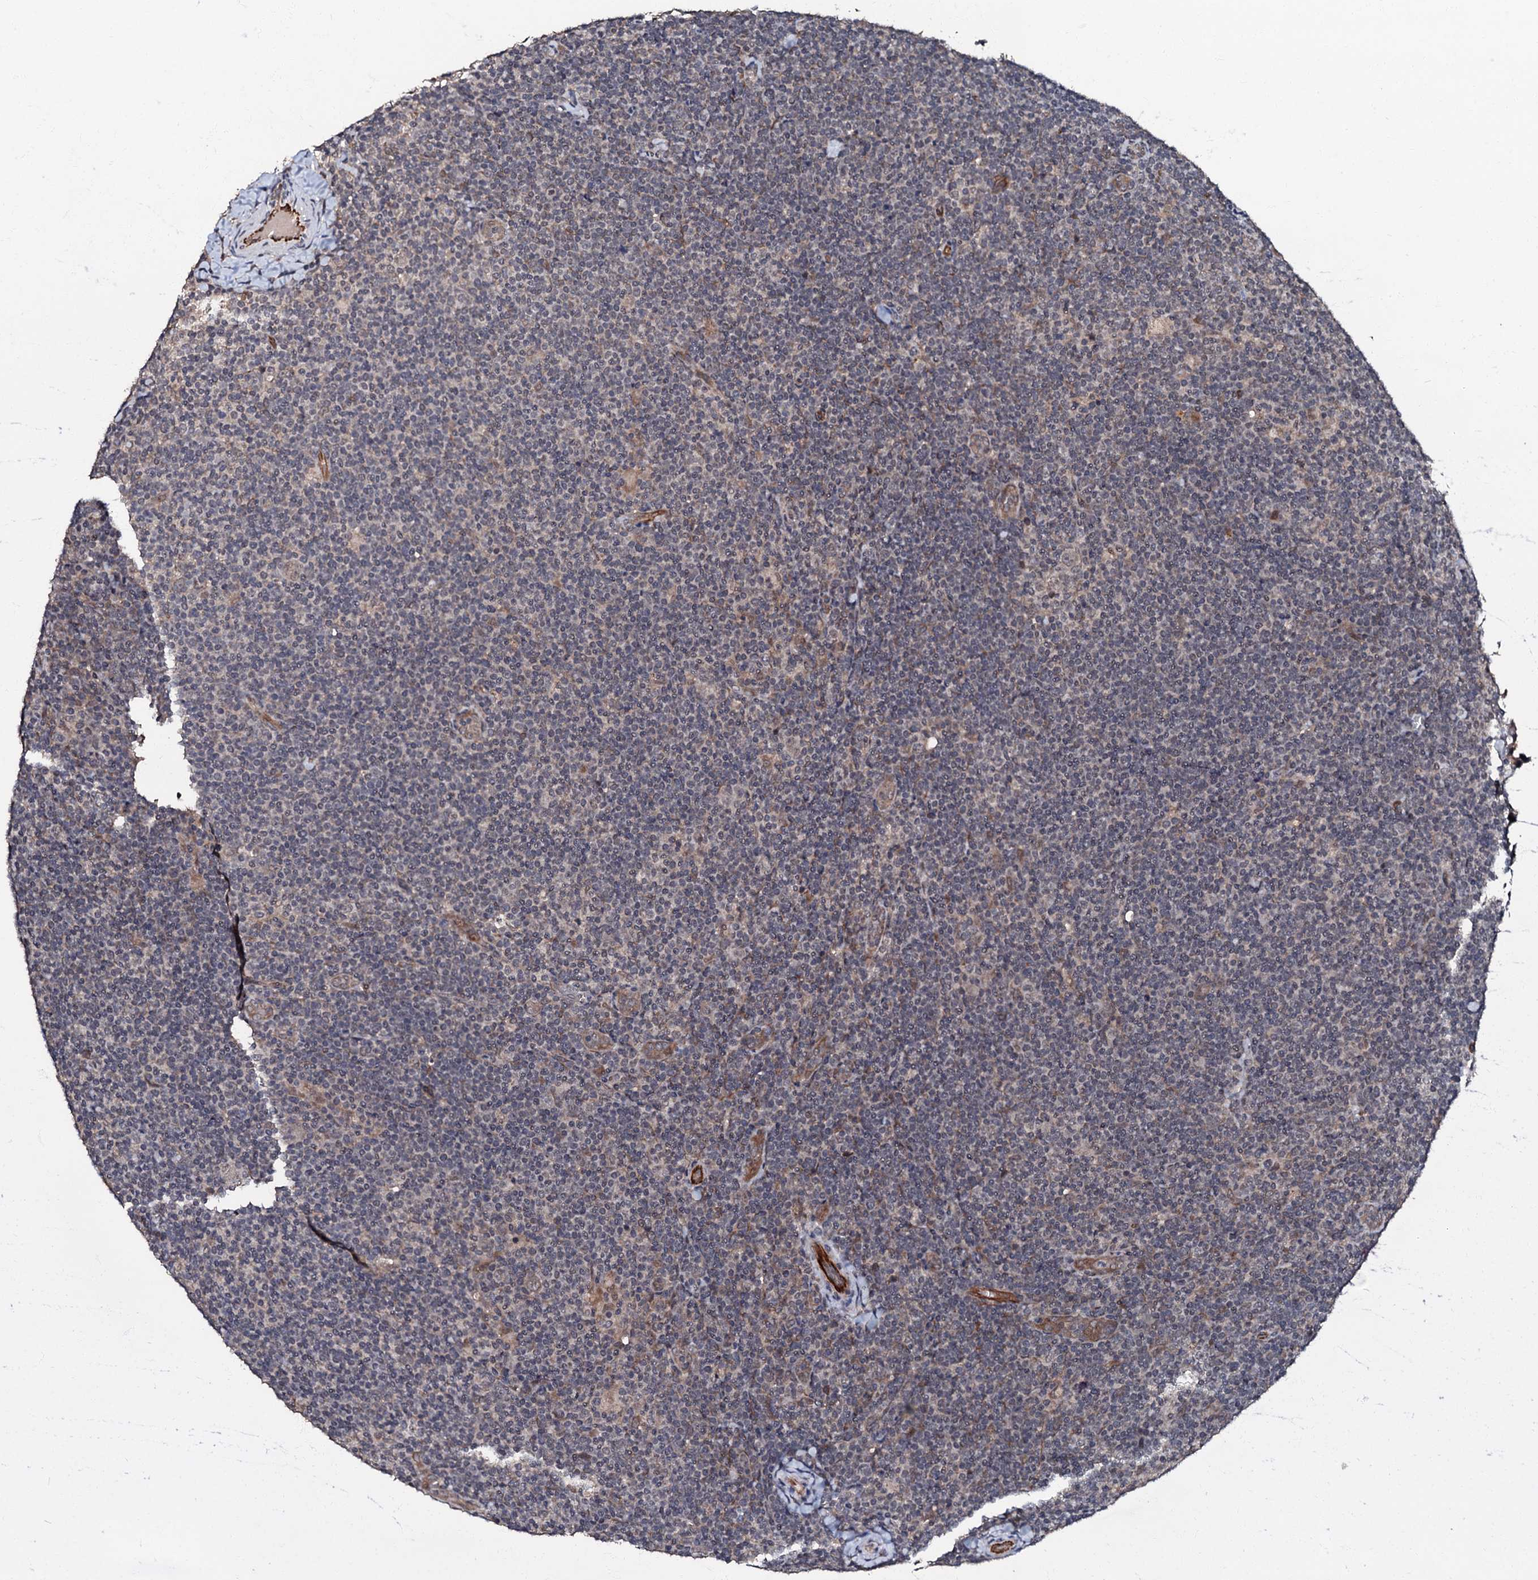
{"staining": {"intensity": "negative", "quantity": "none", "location": "none"}, "tissue": "lymphoma", "cell_type": "Tumor cells", "image_type": "cancer", "snomed": [{"axis": "morphology", "description": "Hodgkin's disease, NOS"}, {"axis": "topography", "description": "Lymph node"}], "caption": "There is no significant staining in tumor cells of lymphoma. (DAB (3,3'-diaminobenzidine) immunohistochemistry (IHC), high magnification).", "gene": "MANSC4", "patient": {"sex": "female", "age": 57}}